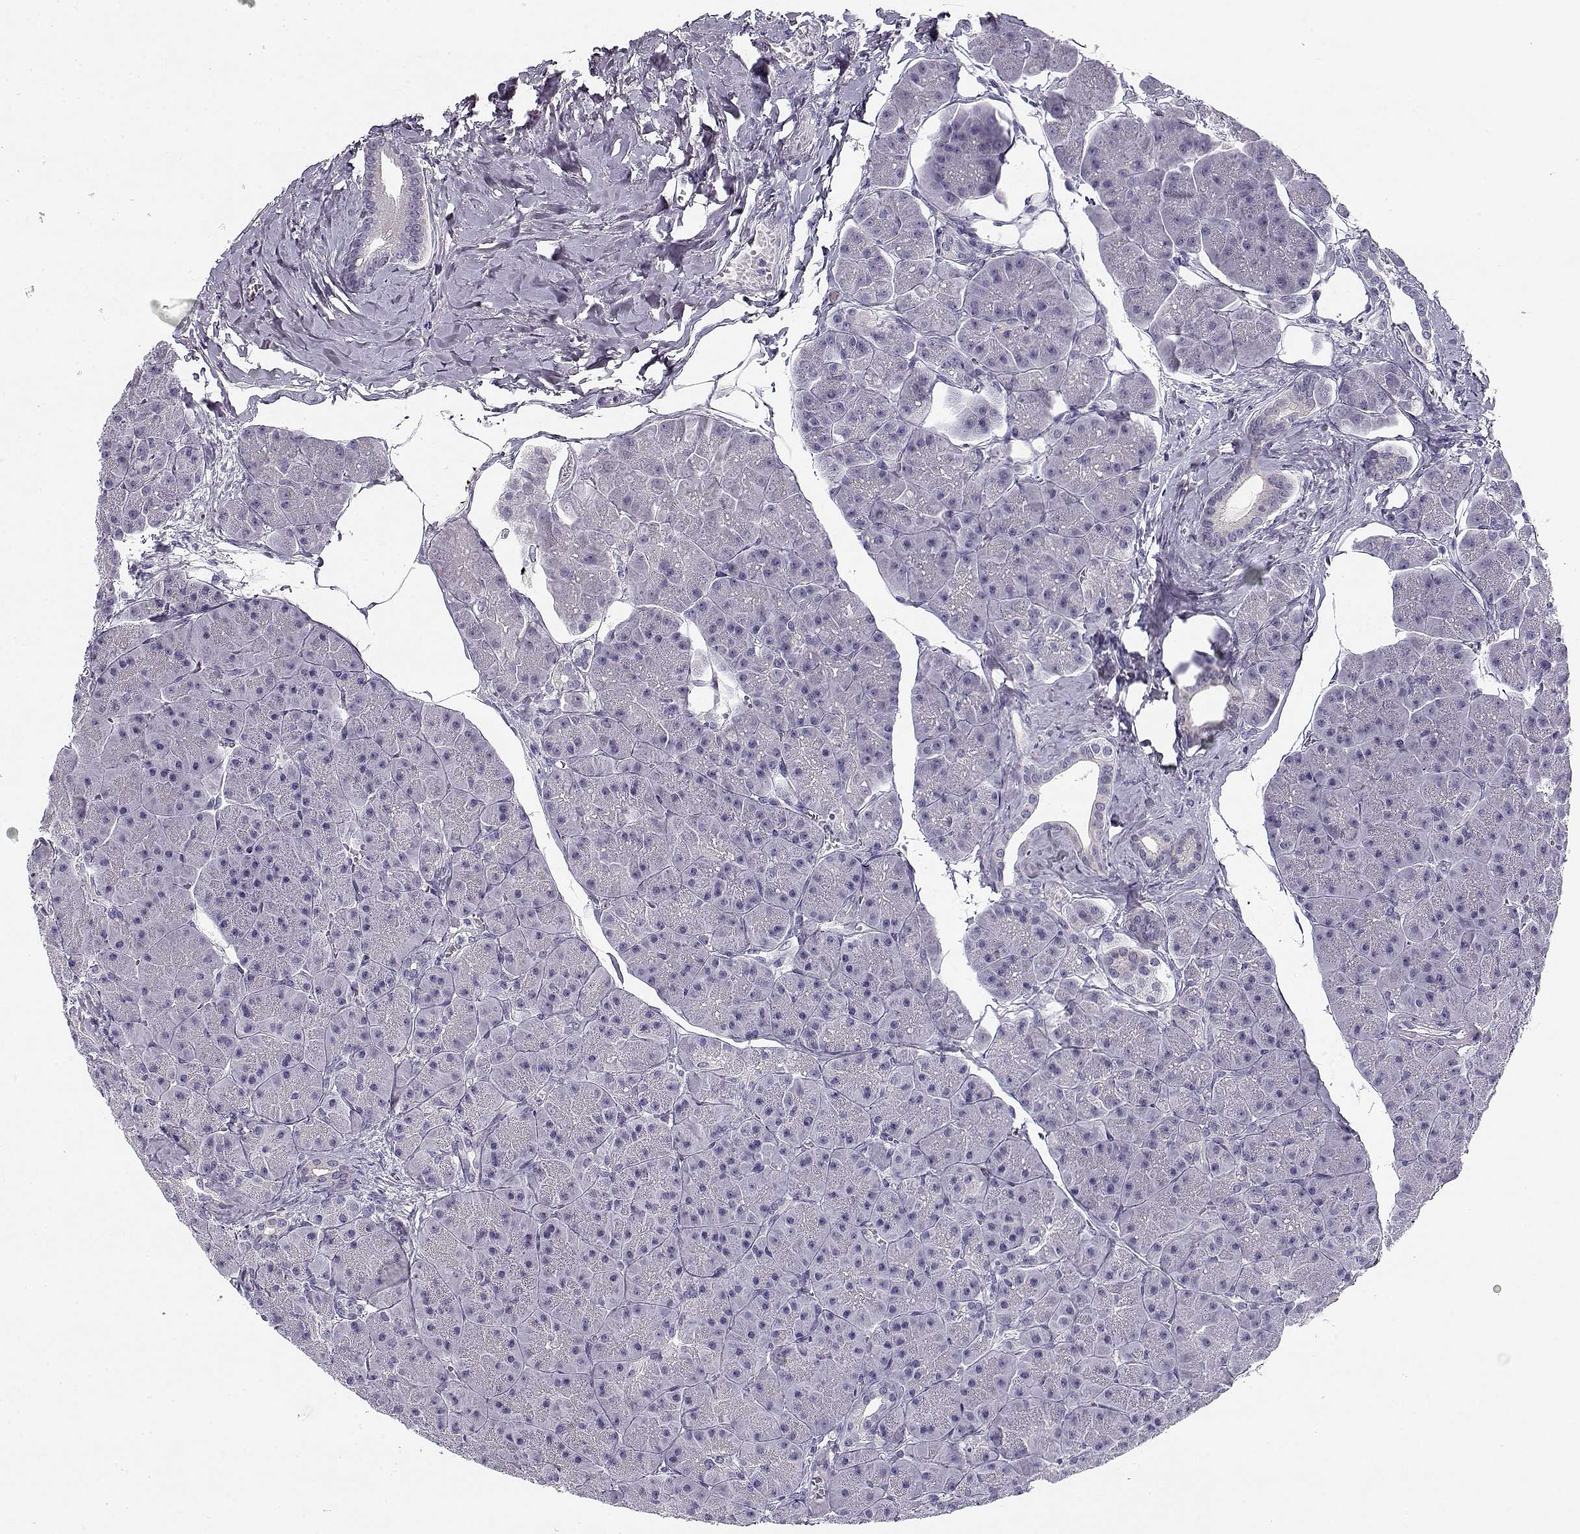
{"staining": {"intensity": "negative", "quantity": "none", "location": "none"}, "tissue": "pancreas", "cell_type": "Exocrine glandular cells", "image_type": "normal", "snomed": [{"axis": "morphology", "description": "Normal tissue, NOS"}, {"axis": "topography", "description": "Adipose tissue"}, {"axis": "topography", "description": "Pancreas"}, {"axis": "topography", "description": "Peripheral nerve tissue"}], "caption": "Benign pancreas was stained to show a protein in brown. There is no significant expression in exocrine glandular cells. (IHC, brightfield microscopy, high magnification).", "gene": "CREB3L3", "patient": {"sex": "female", "age": 58}}